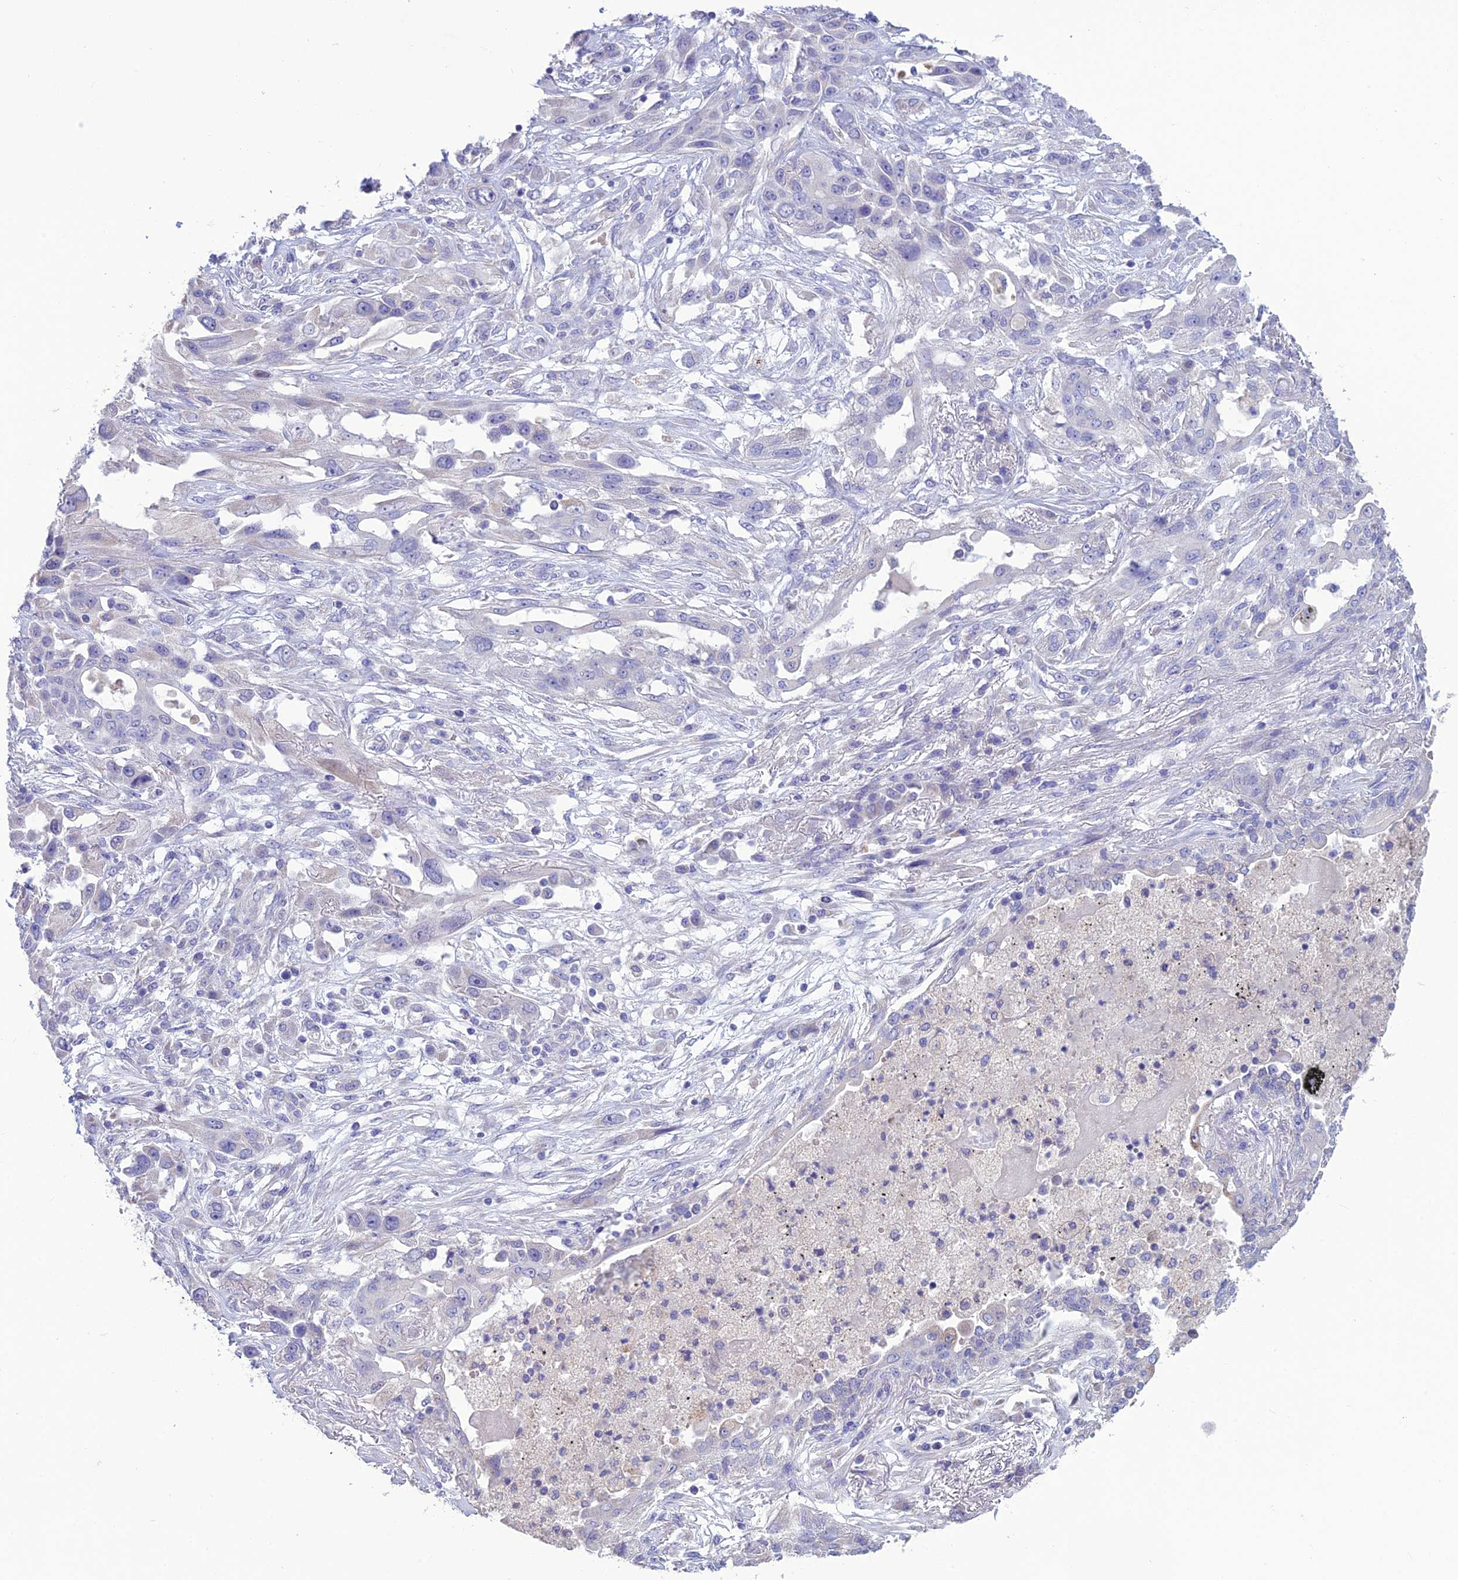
{"staining": {"intensity": "negative", "quantity": "none", "location": "none"}, "tissue": "lung cancer", "cell_type": "Tumor cells", "image_type": "cancer", "snomed": [{"axis": "morphology", "description": "Squamous cell carcinoma, NOS"}, {"axis": "topography", "description": "Lung"}], "caption": "The photomicrograph demonstrates no significant expression in tumor cells of lung squamous cell carcinoma. The staining was performed using DAB to visualize the protein expression in brown, while the nuclei were stained in blue with hematoxylin (Magnification: 20x).", "gene": "BHMT2", "patient": {"sex": "female", "age": 70}}